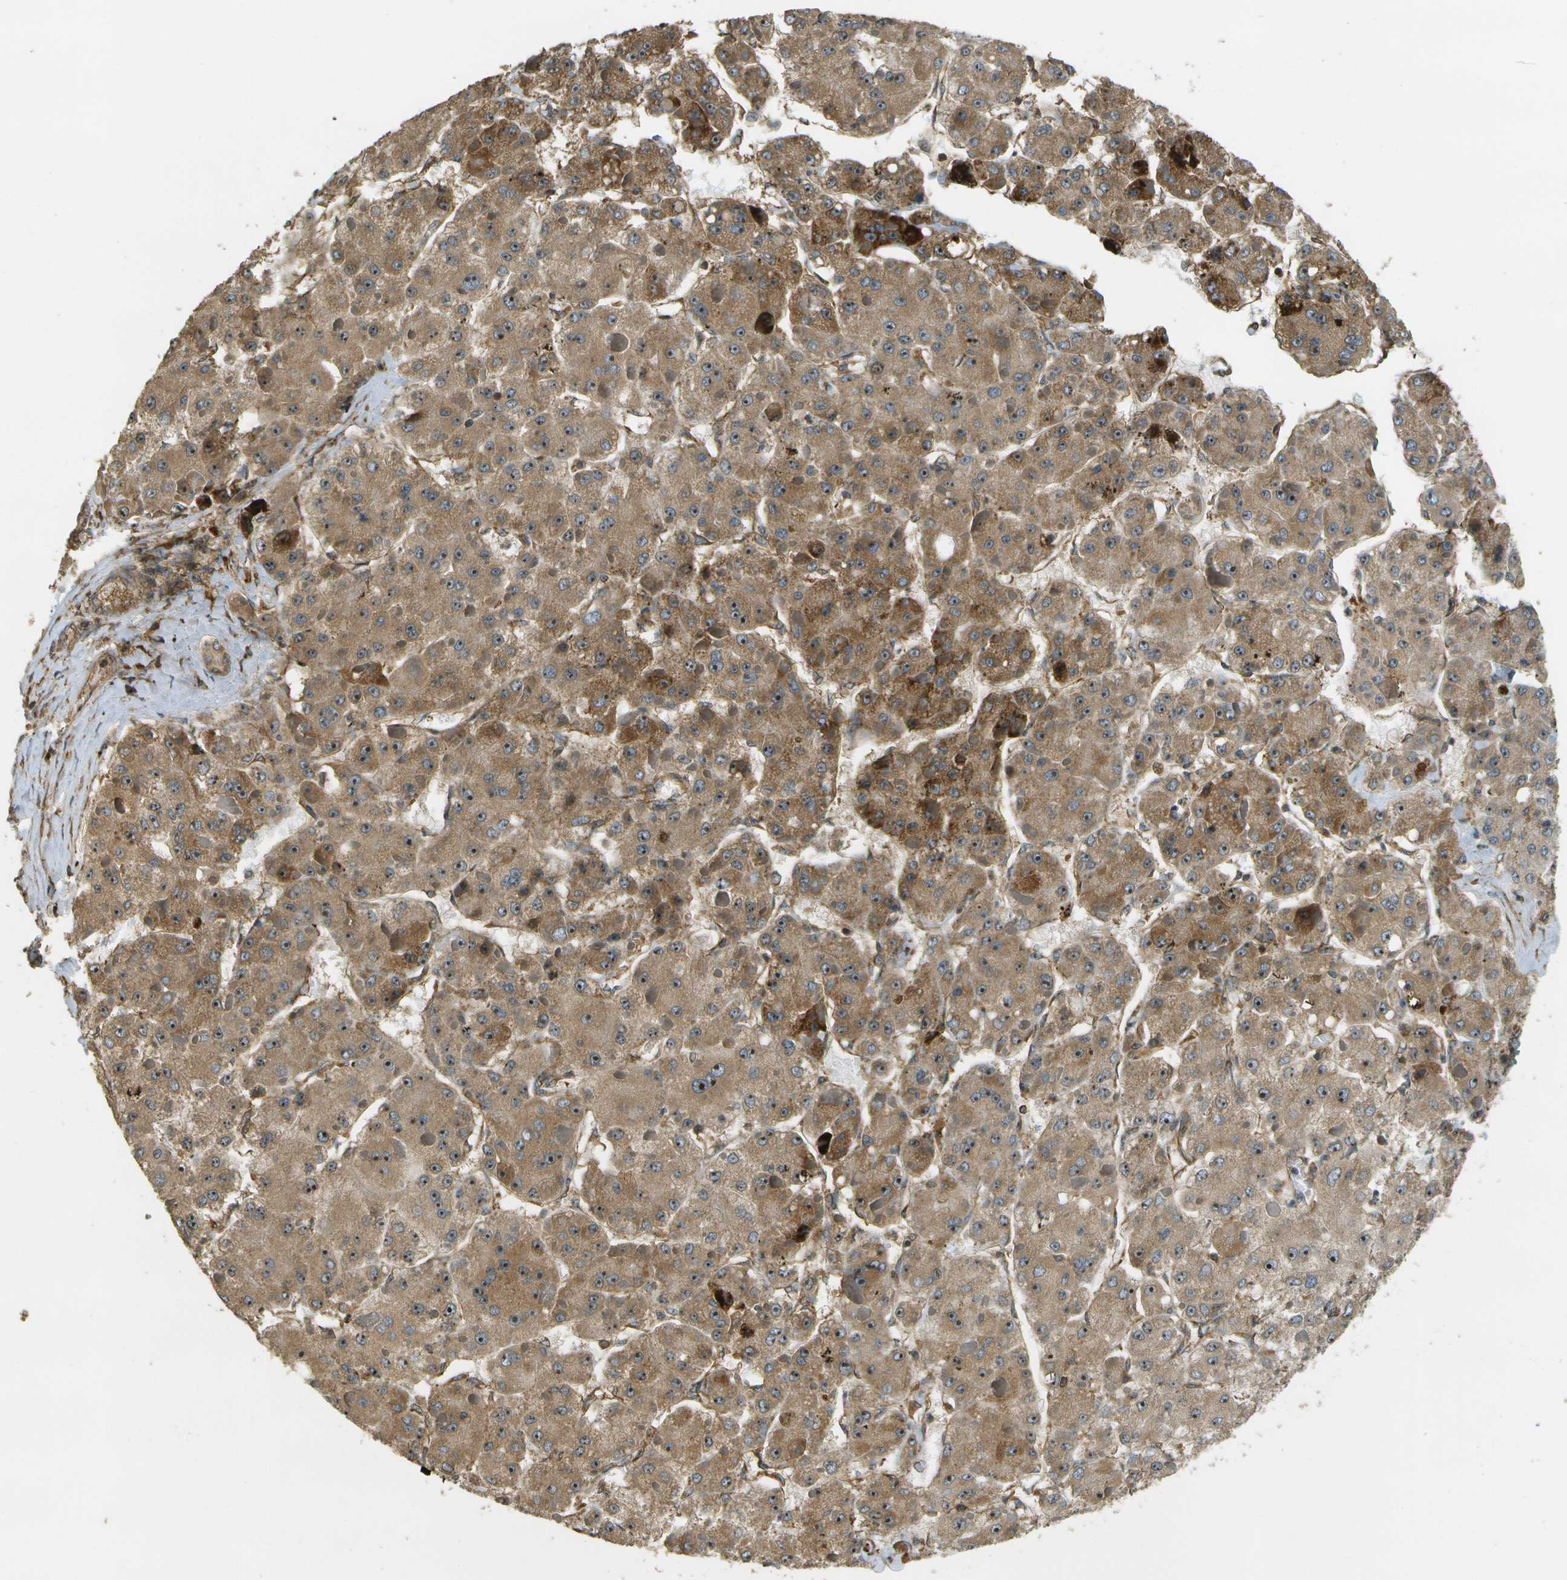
{"staining": {"intensity": "moderate", "quantity": ">75%", "location": "cytoplasmic/membranous,nuclear"}, "tissue": "liver cancer", "cell_type": "Tumor cells", "image_type": "cancer", "snomed": [{"axis": "morphology", "description": "Carcinoma, Hepatocellular, NOS"}, {"axis": "topography", "description": "Liver"}], "caption": "Tumor cells display medium levels of moderate cytoplasmic/membranous and nuclear positivity in about >75% of cells in liver cancer (hepatocellular carcinoma). (DAB IHC with brightfield microscopy, high magnification).", "gene": "LRP12", "patient": {"sex": "female", "age": 73}}